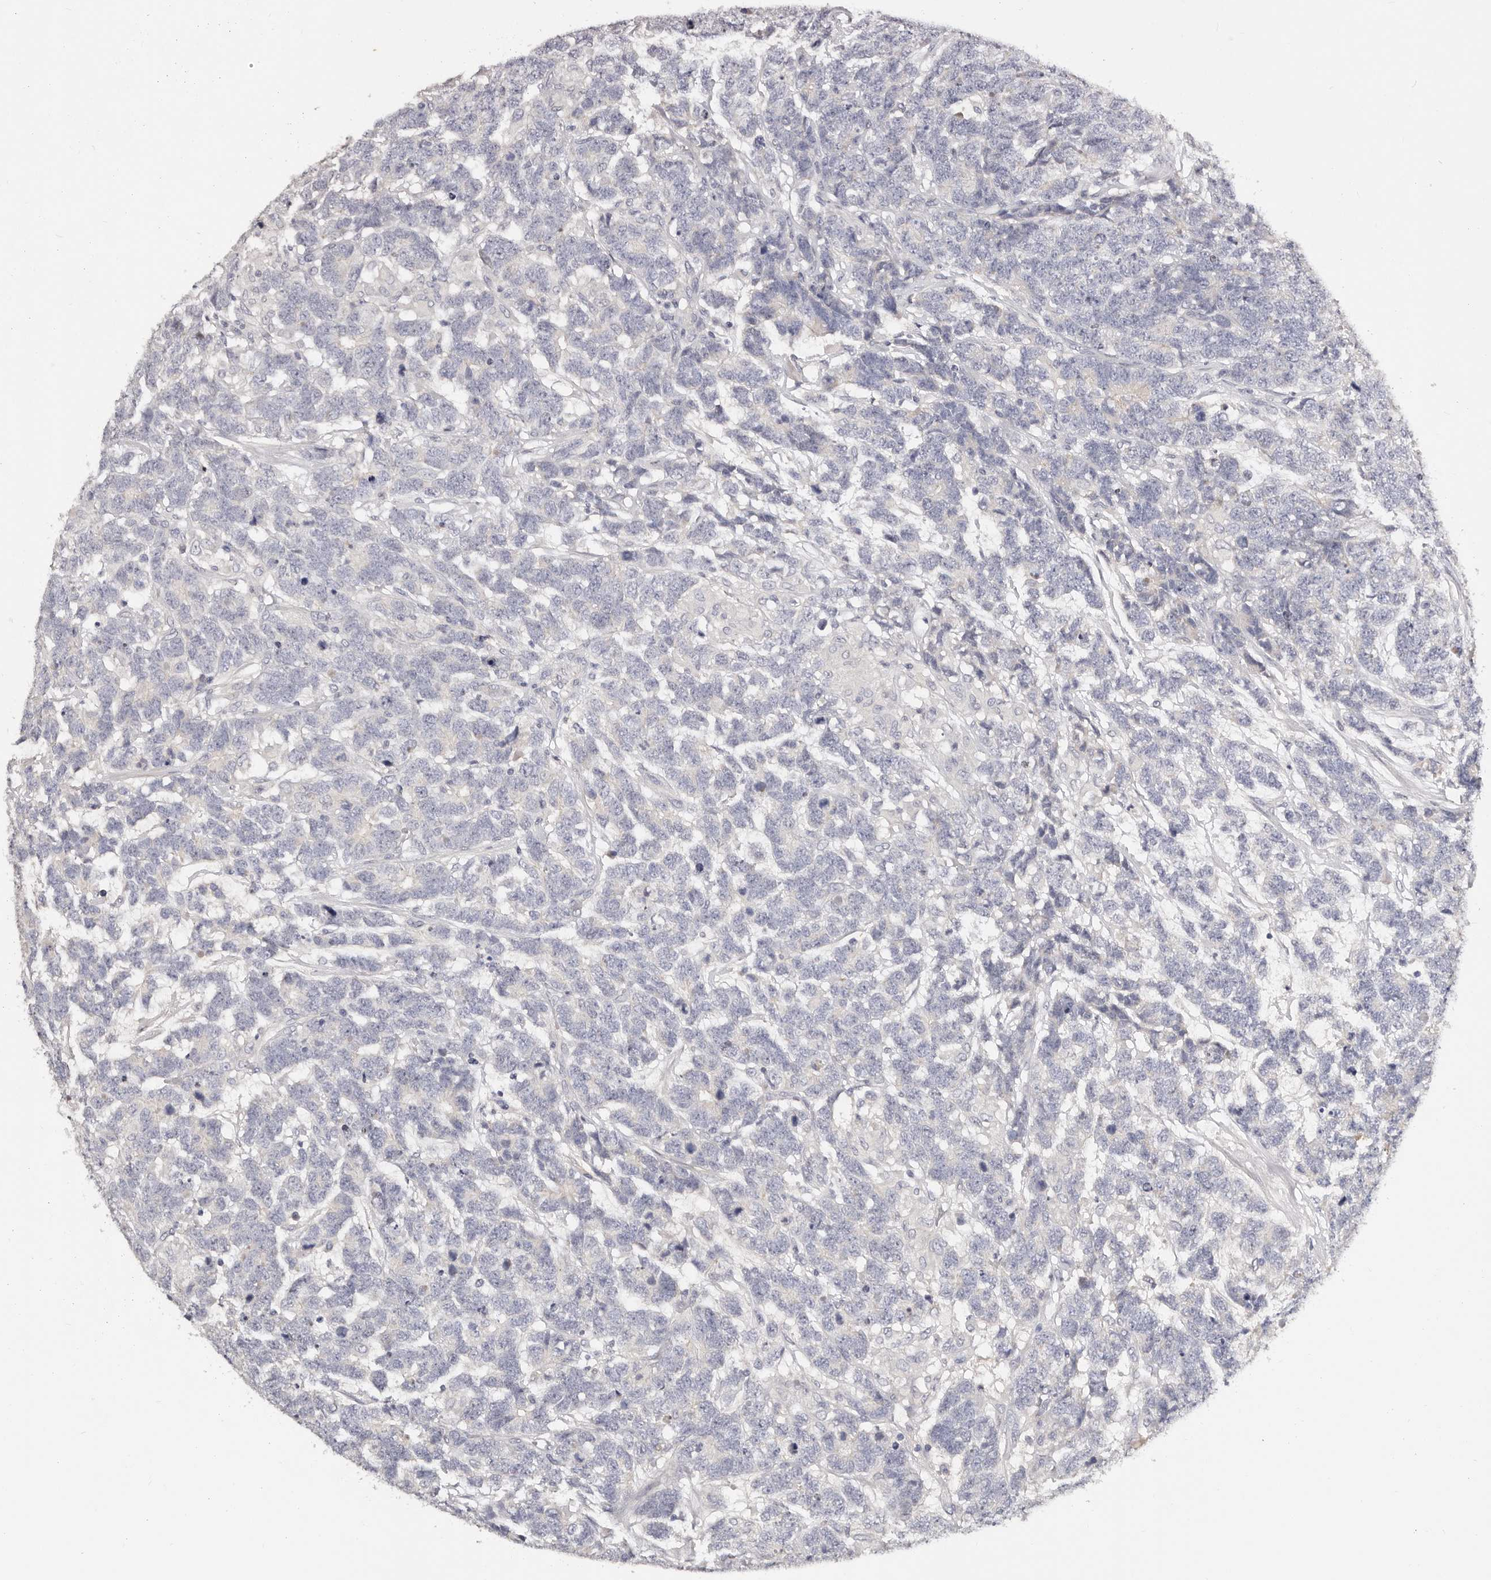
{"staining": {"intensity": "negative", "quantity": "none", "location": "none"}, "tissue": "testis cancer", "cell_type": "Tumor cells", "image_type": "cancer", "snomed": [{"axis": "morphology", "description": "Carcinoma, Embryonal, NOS"}, {"axis": "topography", "description": "Testis"}], "caption": "A photomicrograph of testis embryonal carcinoma stained for a protein displays no brown staining in tumor cells.", "gene": "MRPS33", "patient": {"sex": "male", "age": 26}}